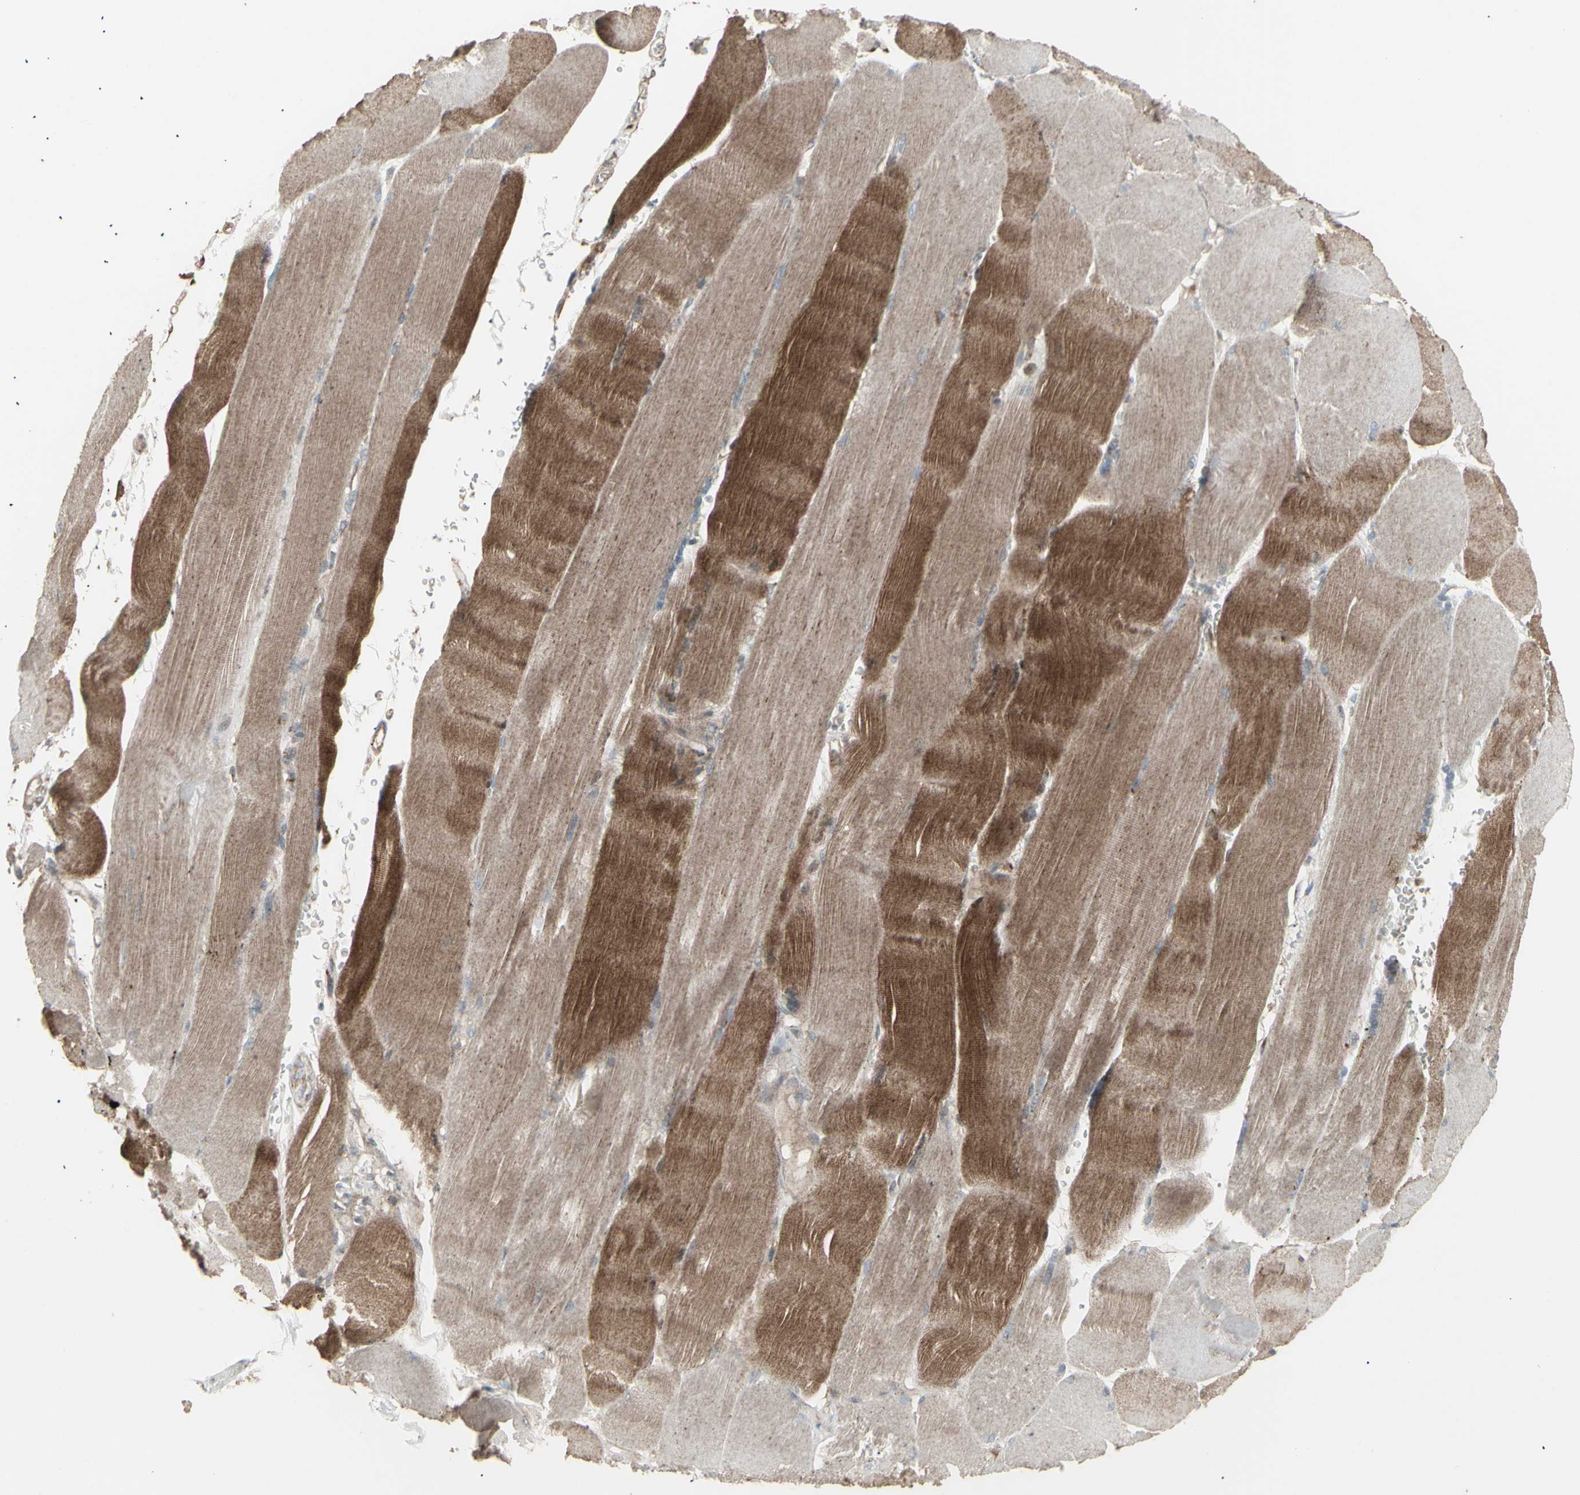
{"staining": {"intensity": "moderate", "quantity": ">75%", "location": "cytoplasmic/membranous"}, "tissue": "skeletal muscle", "cell_type": "Myocytes", "image_type": "normal", "snomed": [{"axis": "morphology", "description": "Normal tissue, NOS"}, {"axis": "topography", "description": "Skin"}, {"axis": "topography", "description": "Skeletal muscle"}], "caption": "Immunohistochemical staining of normal skeletal muscle shows medium levels of moderate cytoplasmic/membranous staining in about >75% of myocytes.", "gene": "RNASEL", "patient": {"sex": "male", "age": 83}}